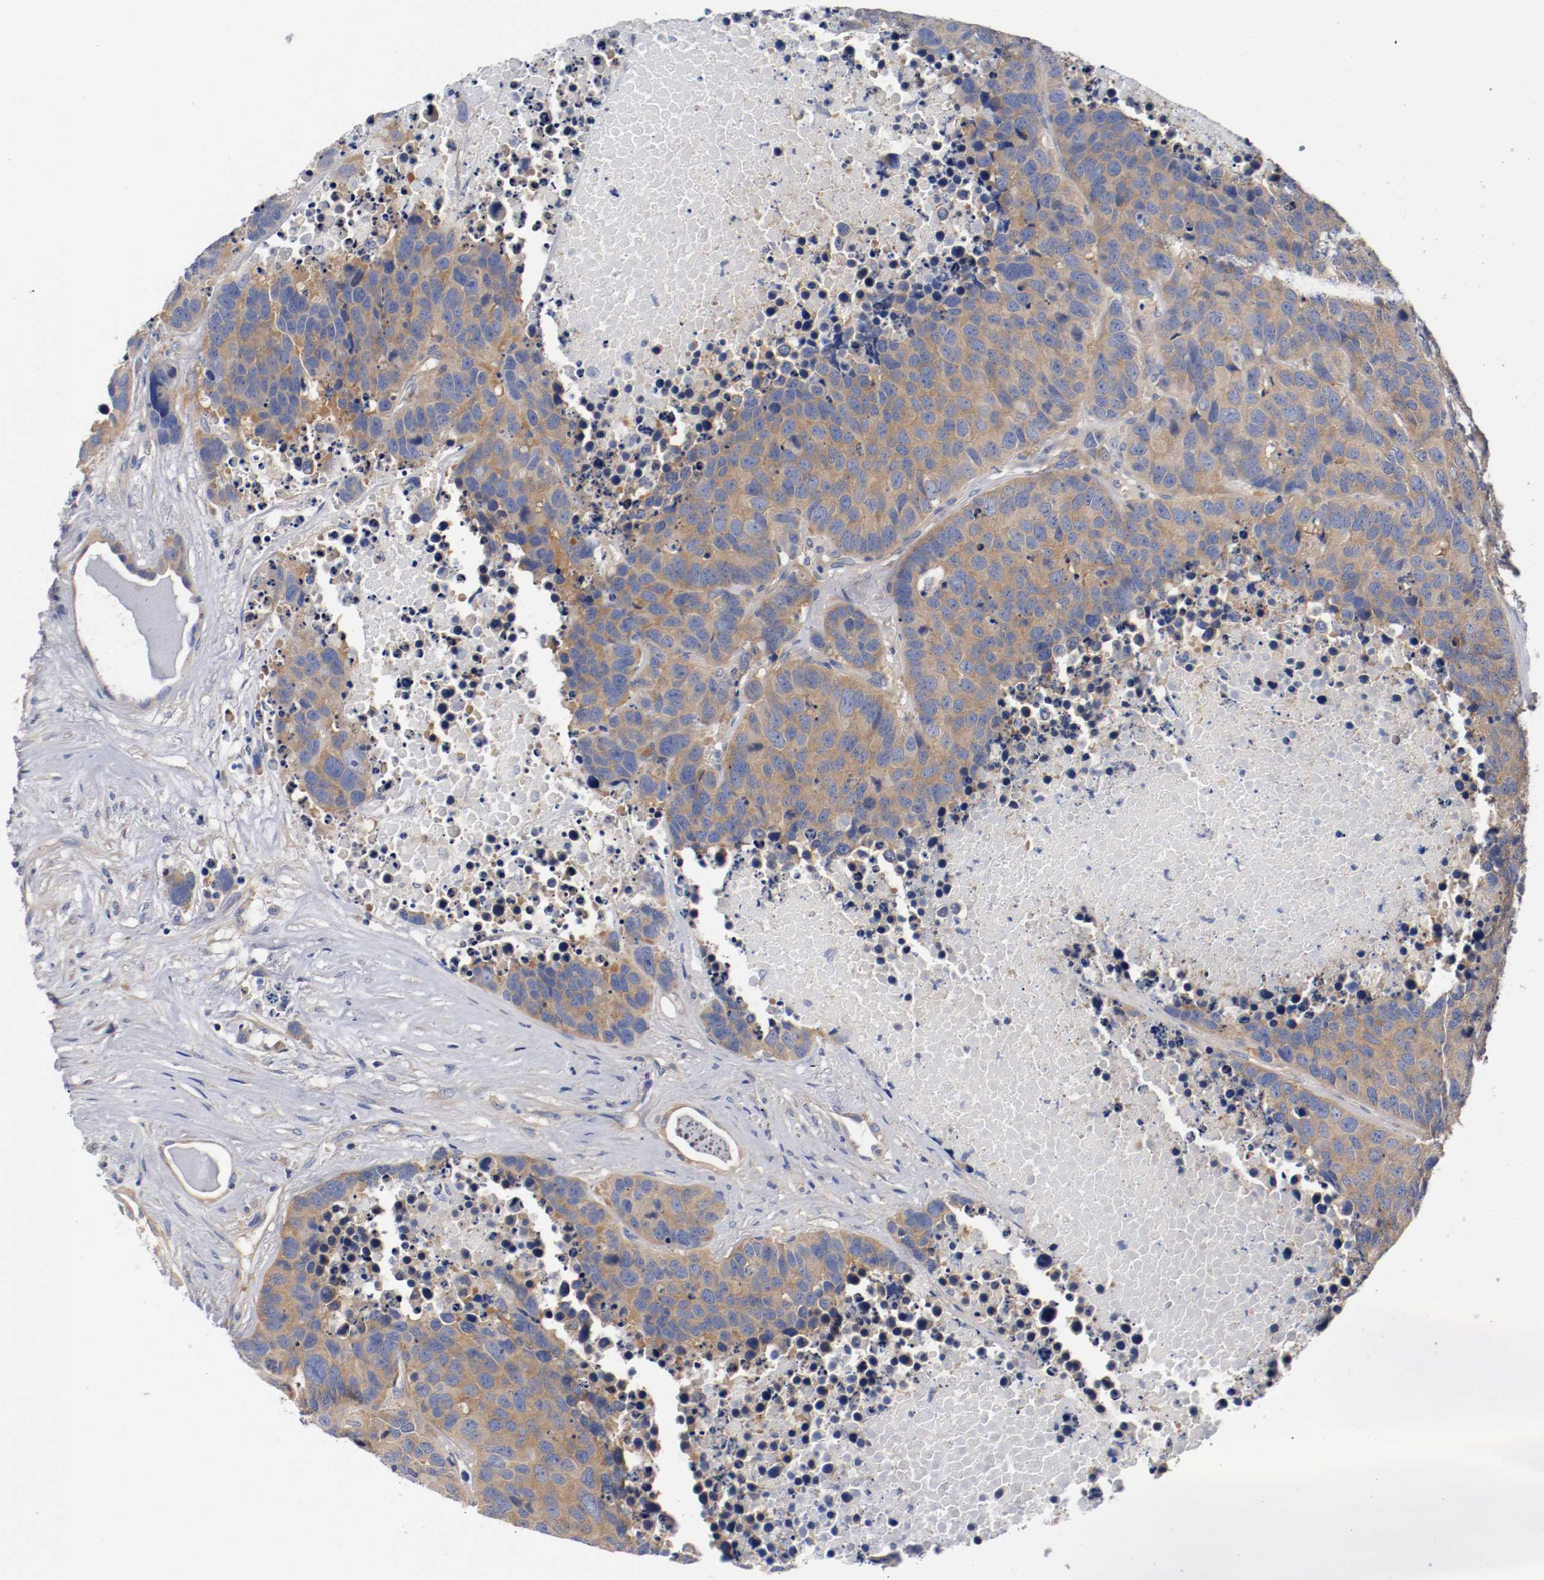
{"staining": {"intensity": "strong", "quantity": ">75%", "location": "cytoplasmic/membranous"}, "tissue": "carcinoid", "cell_type": "Tumor cells", "image_type": "cancer", "snomed": [{"axis": "morphology", "description": "Carcinoid, malignant, NOS"}, {"axis": "topography", "description": "Lung"}], "caption": "Immunohistochemical staining of carcinoid exhibits high levels of strong cytoplasmic/membranous protein positivity in approximately >75% of tumor cells.", "gene": "HGS", "patient": {"sex": "male", "age": 60}}